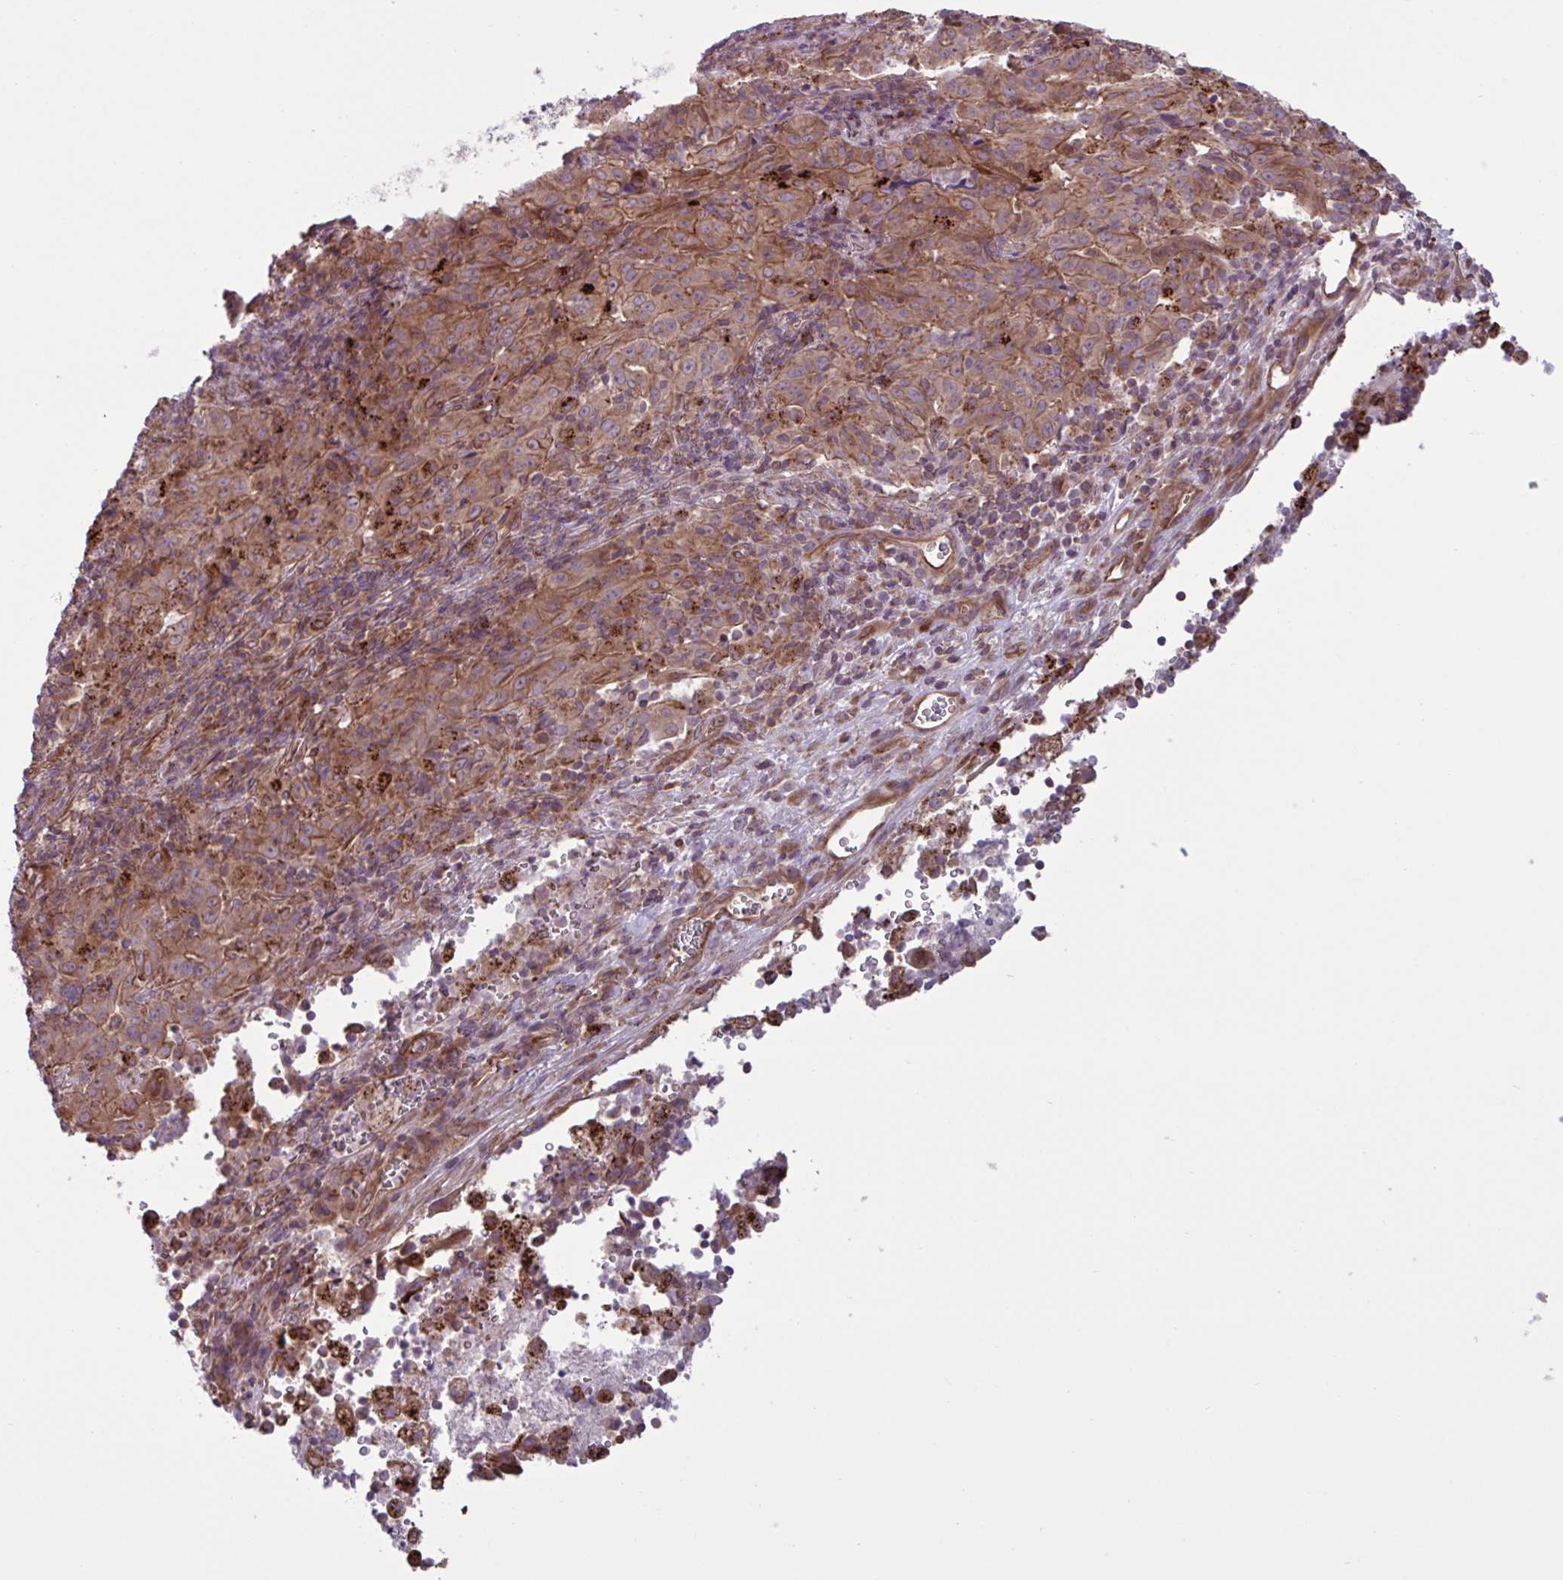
{"staining": {"intensity": "moderate", "quantity": ">75%", "location": "cytoplasmic/membranous"}, "tissue": "pancreatic cancer", "cell_type": "Tumor cells", "image_type": "cancer", "snomed": [{"axis": "morphology", "description": "Adenocarcinoma, NOS"}, {"axis": "topography", "description": "Pancreas"}], "caption": "The immunohistochemical stain labels moderate cytoplasmic/membranous staining in tumor cells of pancreatic cancer tissue.", "gene": "GLTP", "patient": {"sex": "male", "age": 63}}